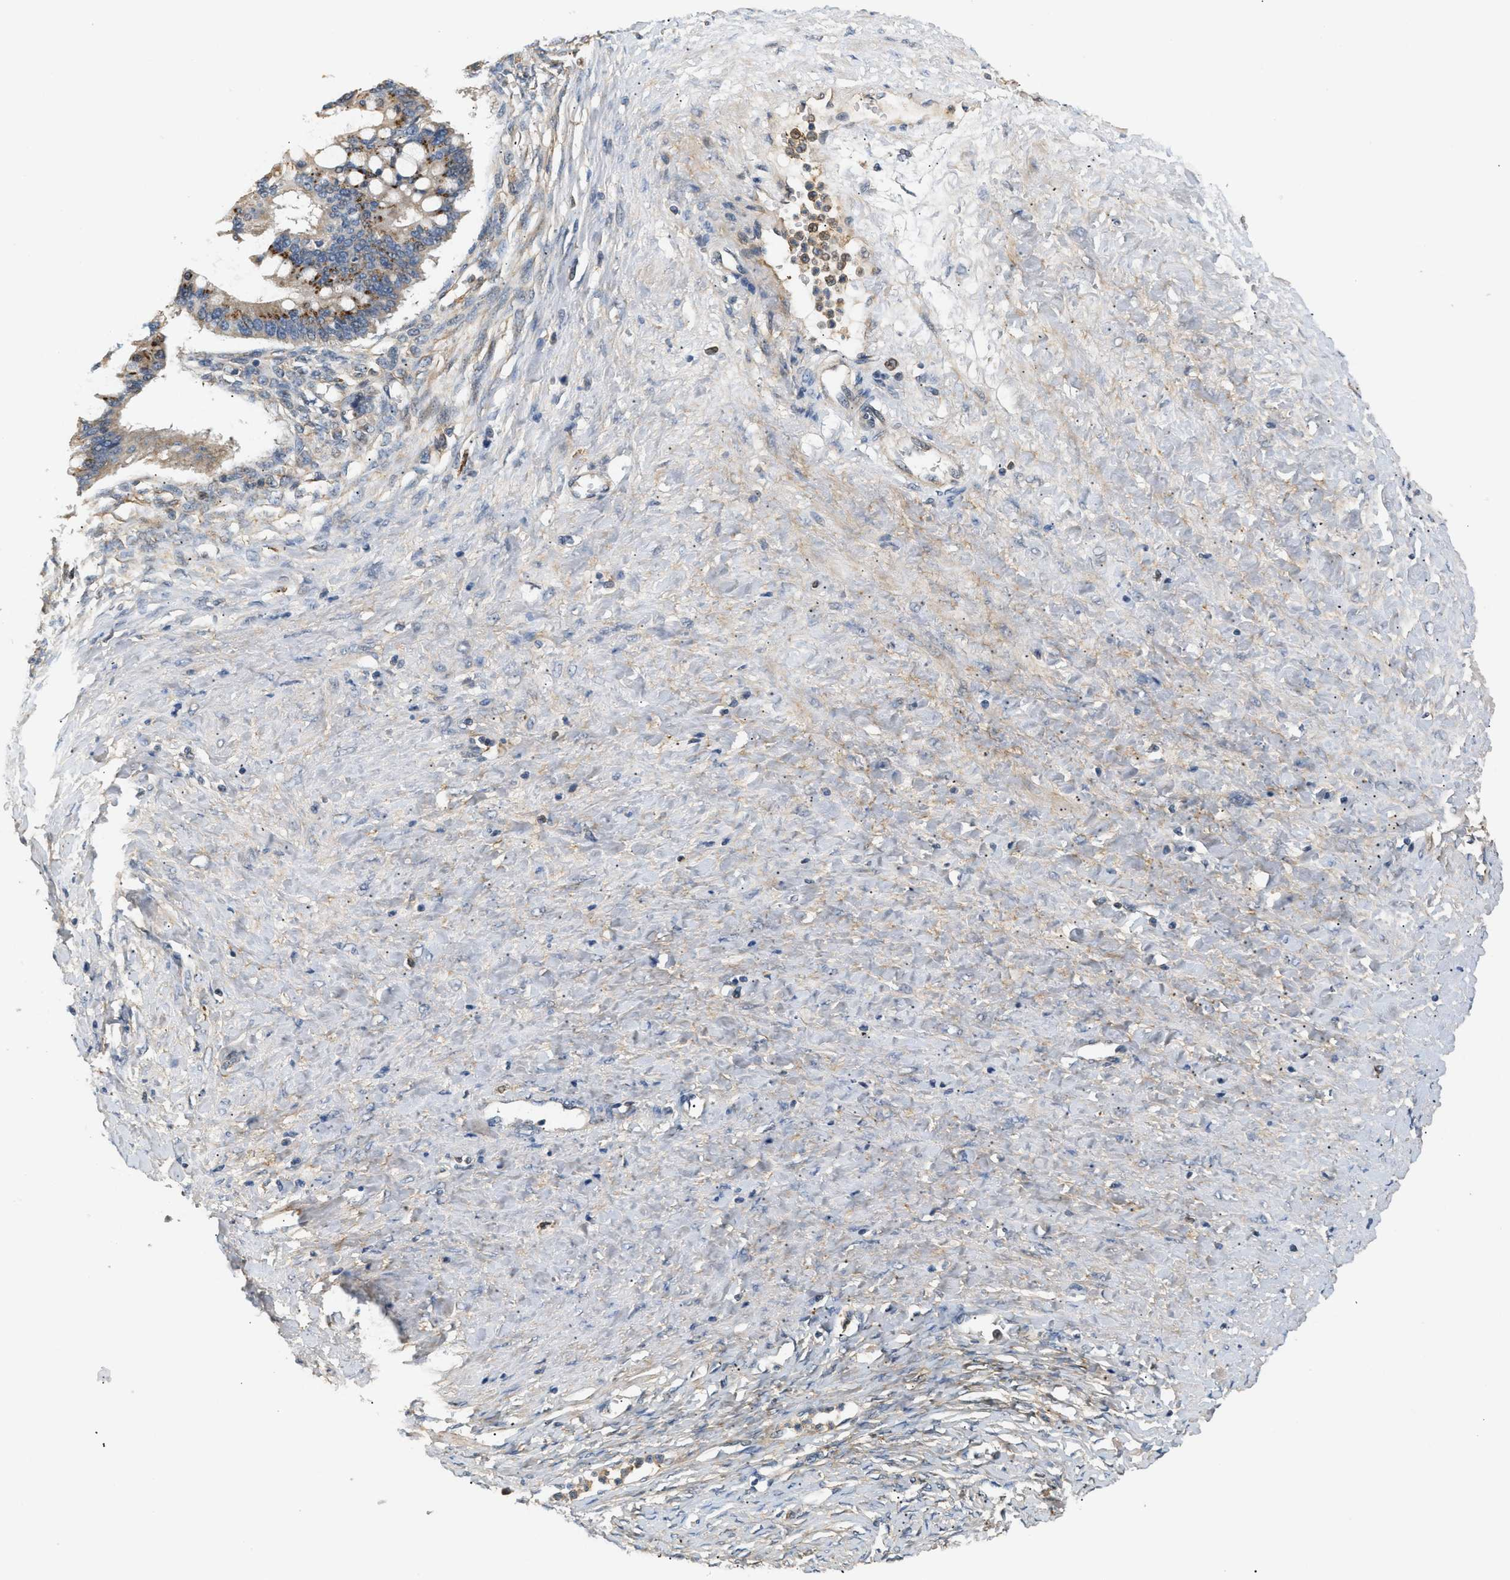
{"staining": {"intensity": "moderate", "quantity": "25%-75%", "location": "cytoplasmic/membranous"}, "tissue": "ovarian cancer", "cell_type": "Tumor cells", "image_type": "cancer", "snomed": [{"axis": "morphology", "description": "Cystadenocarcinoma, mucinous, NOS"}, {"axis": "topography", "description": "Ovary"}], "caption": "IHC photomicrograph of neoplastic tissue: ovarian cancer (mucinous cystadenocarcinoma) stained using immunohistochemistry displays medium levels of moderate protein expression localized specifically in the cytoplasmic/membranous of tumor cells, appearing as a cytoplasmic/membranous brown color.", "gene": "FARS2", "patient": {"sex": "female", "age": 73}}